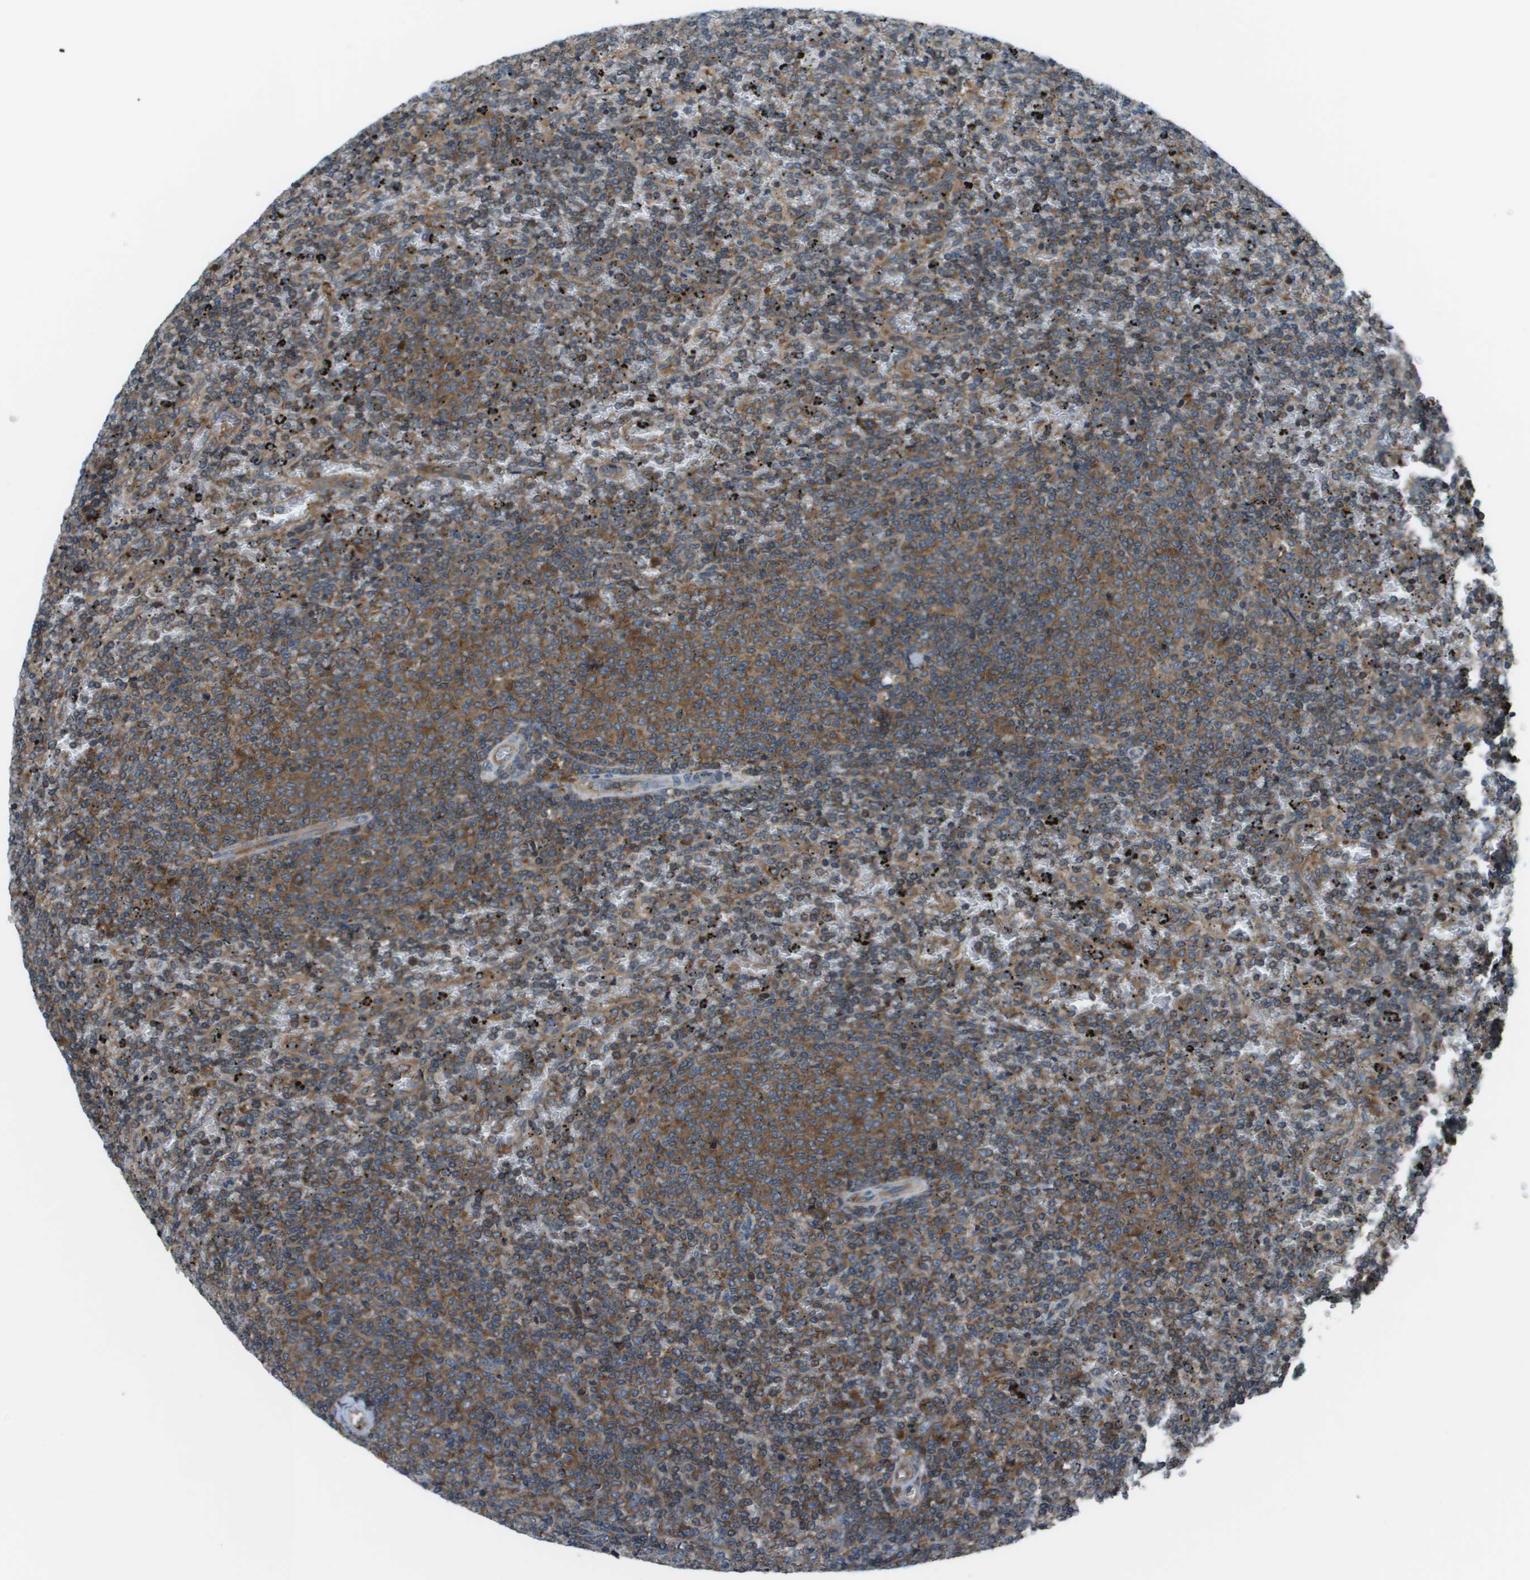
{"staining": {"intensity": "moderate", "quantity": ">75%", "location": "cytoplasmic/membranous"}, "tissue": "lymphoma", "cell_type": "Tumor cells", "image_type": "cancer", "snomed": [{"axis": "morphology", "description": "Malignant lymphoma, non-Hodgkin's type, Low grade"}, {"axis": "topography", "description": "Spleen"}], "caption": "The immunohistochemical stain shows moderate cytoplasmic/membranous expression in tumor cells of lymphoma tissue.", "gene": "EIF3B", "patient": {"sex": "female", "age": 77}}